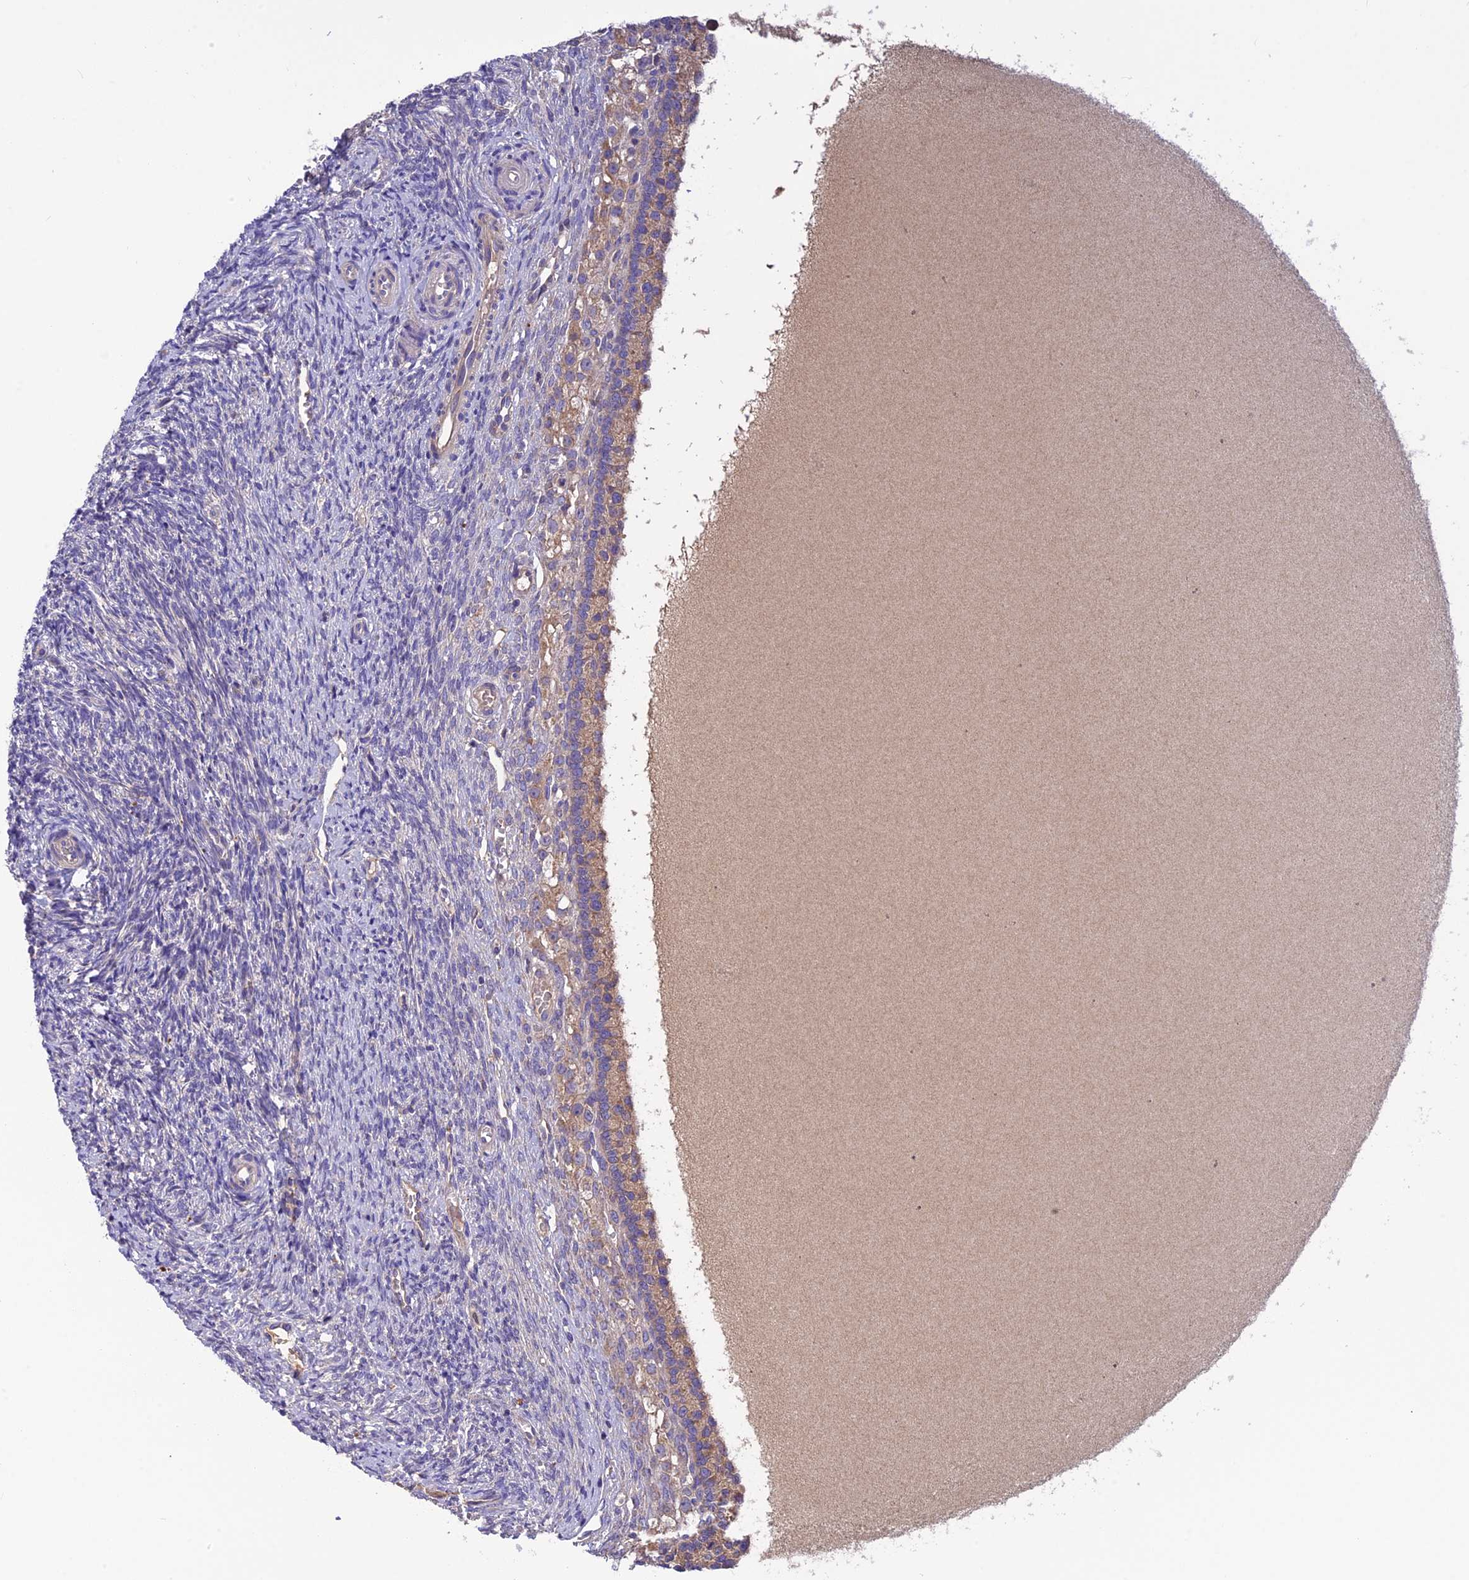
{"staining": {"intensity": "negative", "quantity": "none", "location": "none"}, "tissue": "ovary", "cell_type": "Ovarian stroma cells", "image_type": "normal", "snomed": [{"axis": "morphology", "description": "Normal tissue, NOS"}, {"axis": "topography", "description": "Ovary"}], "caption": "An immunohistochemistry image of benign ovary is shown. There is no staining in ovarian stroma cells of ovary. The staining was performed using DAB to visualize the protein expression in brown, while the nuclei were stained in blue with hematoxylin (Magnification: 20x).", "gene": "PZP", "patient": {"sex": "female", "age": 41}}